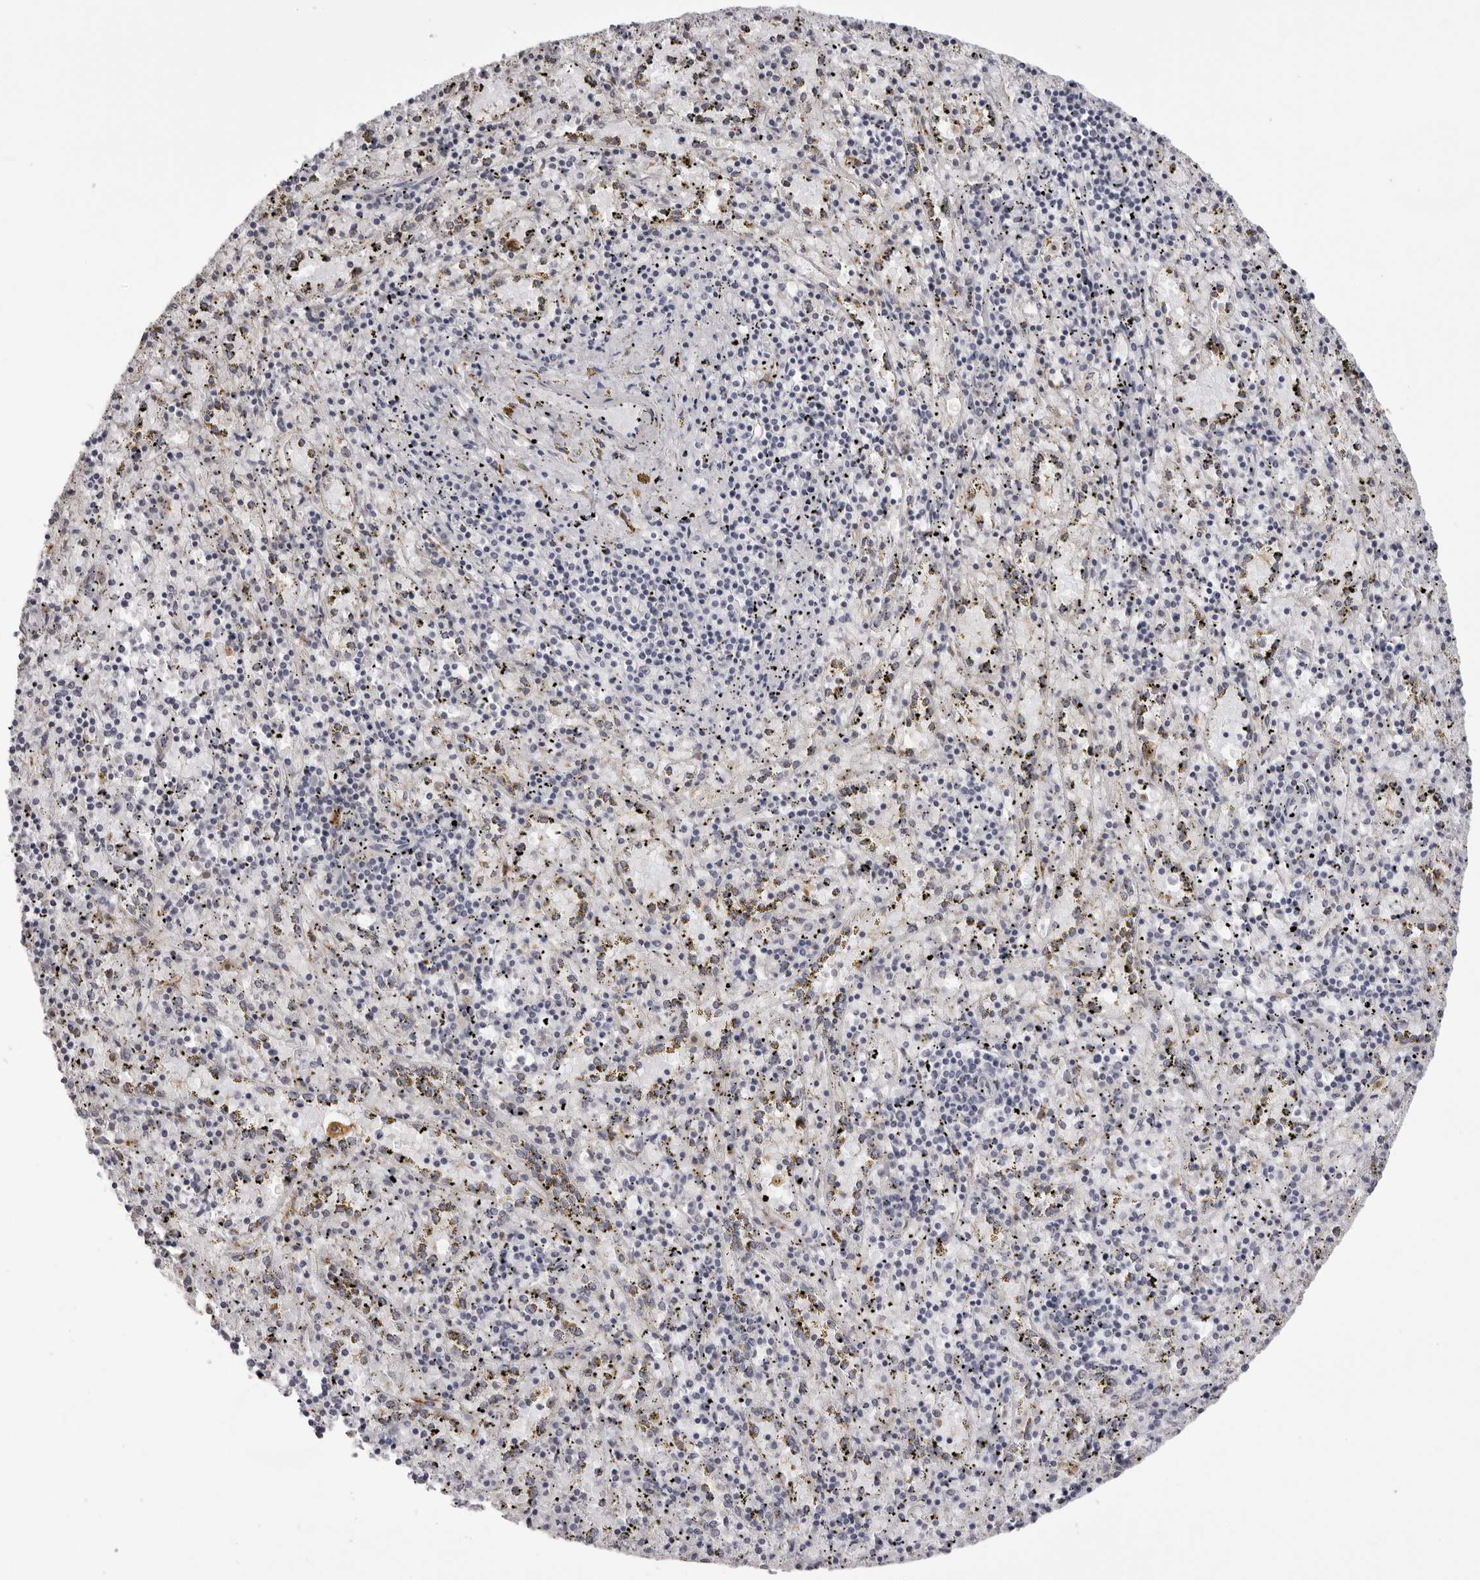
{"staining": {"intensity": "negative", "quantity": "none", "location": "none"}, "tissue": "spleen", "cell_type": "Cells in red pulp", "image_type": "normal", "snomed": [{"axis": "morphology", "description": "Normal tissue, NOS"}, {"axis": "topography", "description": "Spleen"}], "caption": "IHC micrograph of normal human spleen stained for a protein (brown), which demonstrates no staining in cells in red pulp.", "gene": "SUGCT", "patient": {"sex": "male", "age": 11}}